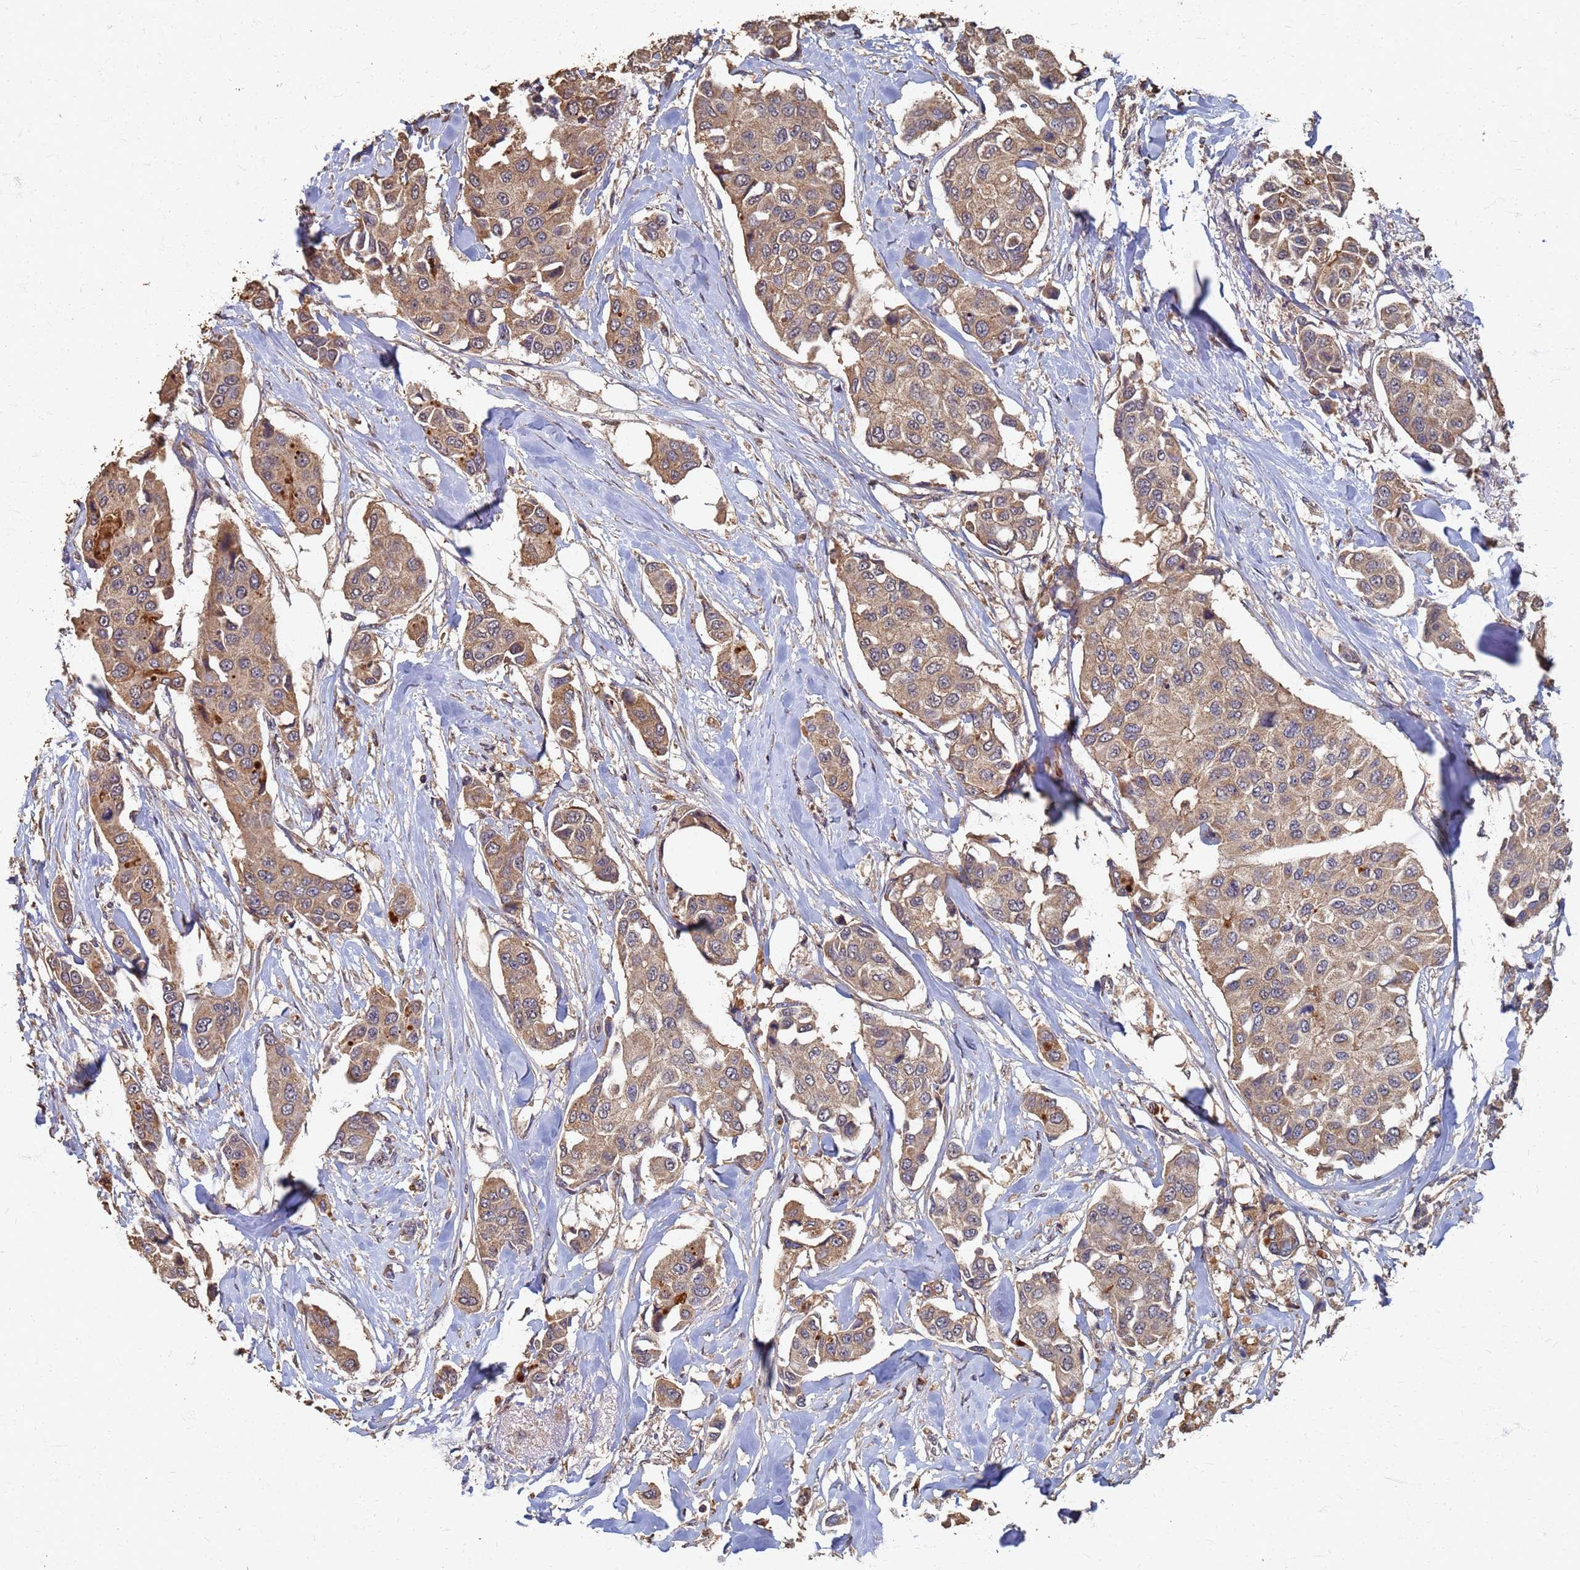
{"staining": {"intensity": "moderate", "quantity": ">75%", "location": "cytoplasmic/membranous"}, "tissue": "breast cancer", "cell_type": "Tumor cells", "image_type": "cancer", "snomed": [{"axis": "morphology", "description": "Duct carcinoma"}, {"axis": "topography", "description": "Breast"}], "caption": "Immunohistochemical staining of breast invasive ductal carcinoma reveals medium levels of moderate cytoplasmic/membranous protein expression in about >75% of tumor cells.", "gene": "DPH5", "patient": {"sex": "female", "age": 80}}